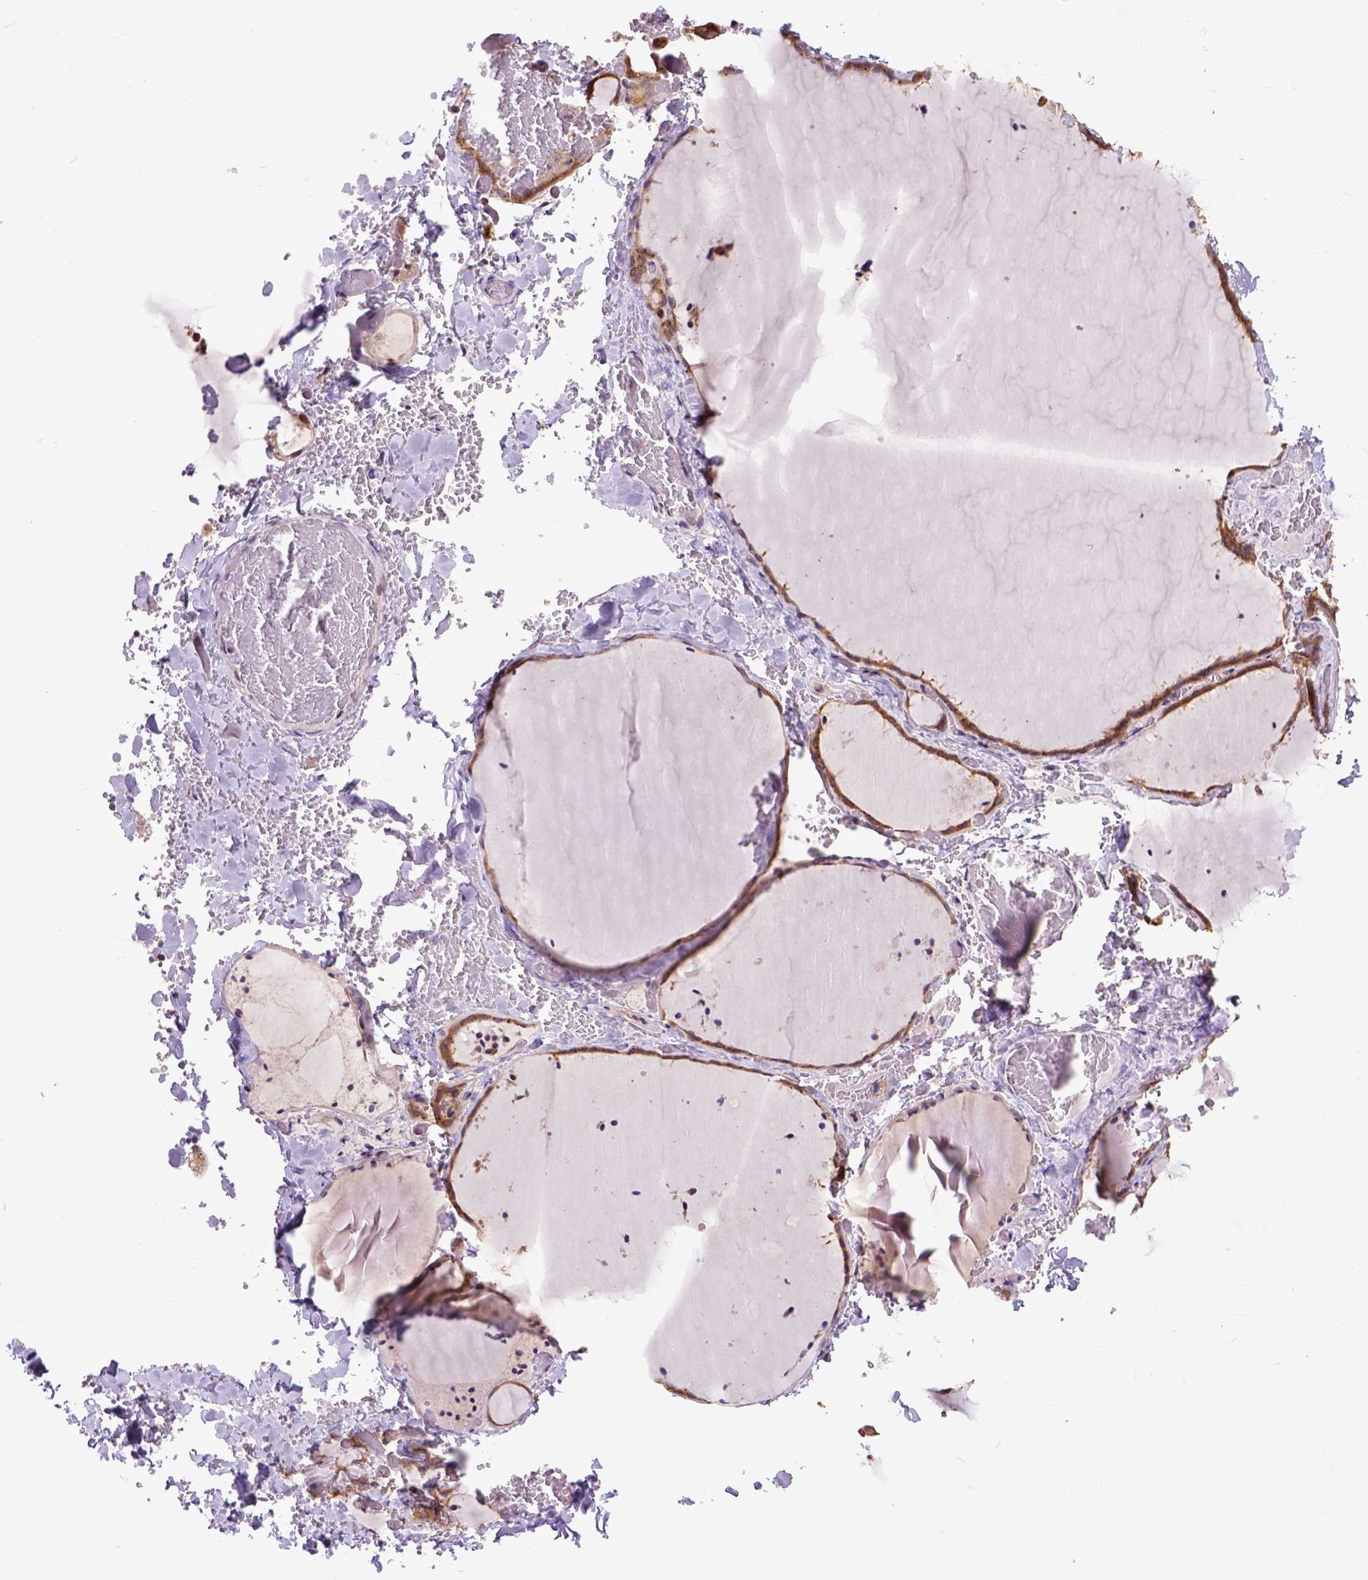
{"staining": {"intensity": "moderate", "quantity": ">75%", "location": "cytoplasmic/membranous"}, "tissue": "thyroid gland", "cell_type": "Glandular cells", "image_type": "normal", "snomed": [{"axis": "morphology", "description": "Normal tissue, NOS"}, {"axis": "topography", "description": "Thyroid gland"}], "caption": "Moderate cytoplasmic/membranous staining for a protein is present in about >75% of glandular cells of unremarkable thyroid gland using IHC.", "gene": "ARL1", "patient": {"sex": "female", "age": 36}}